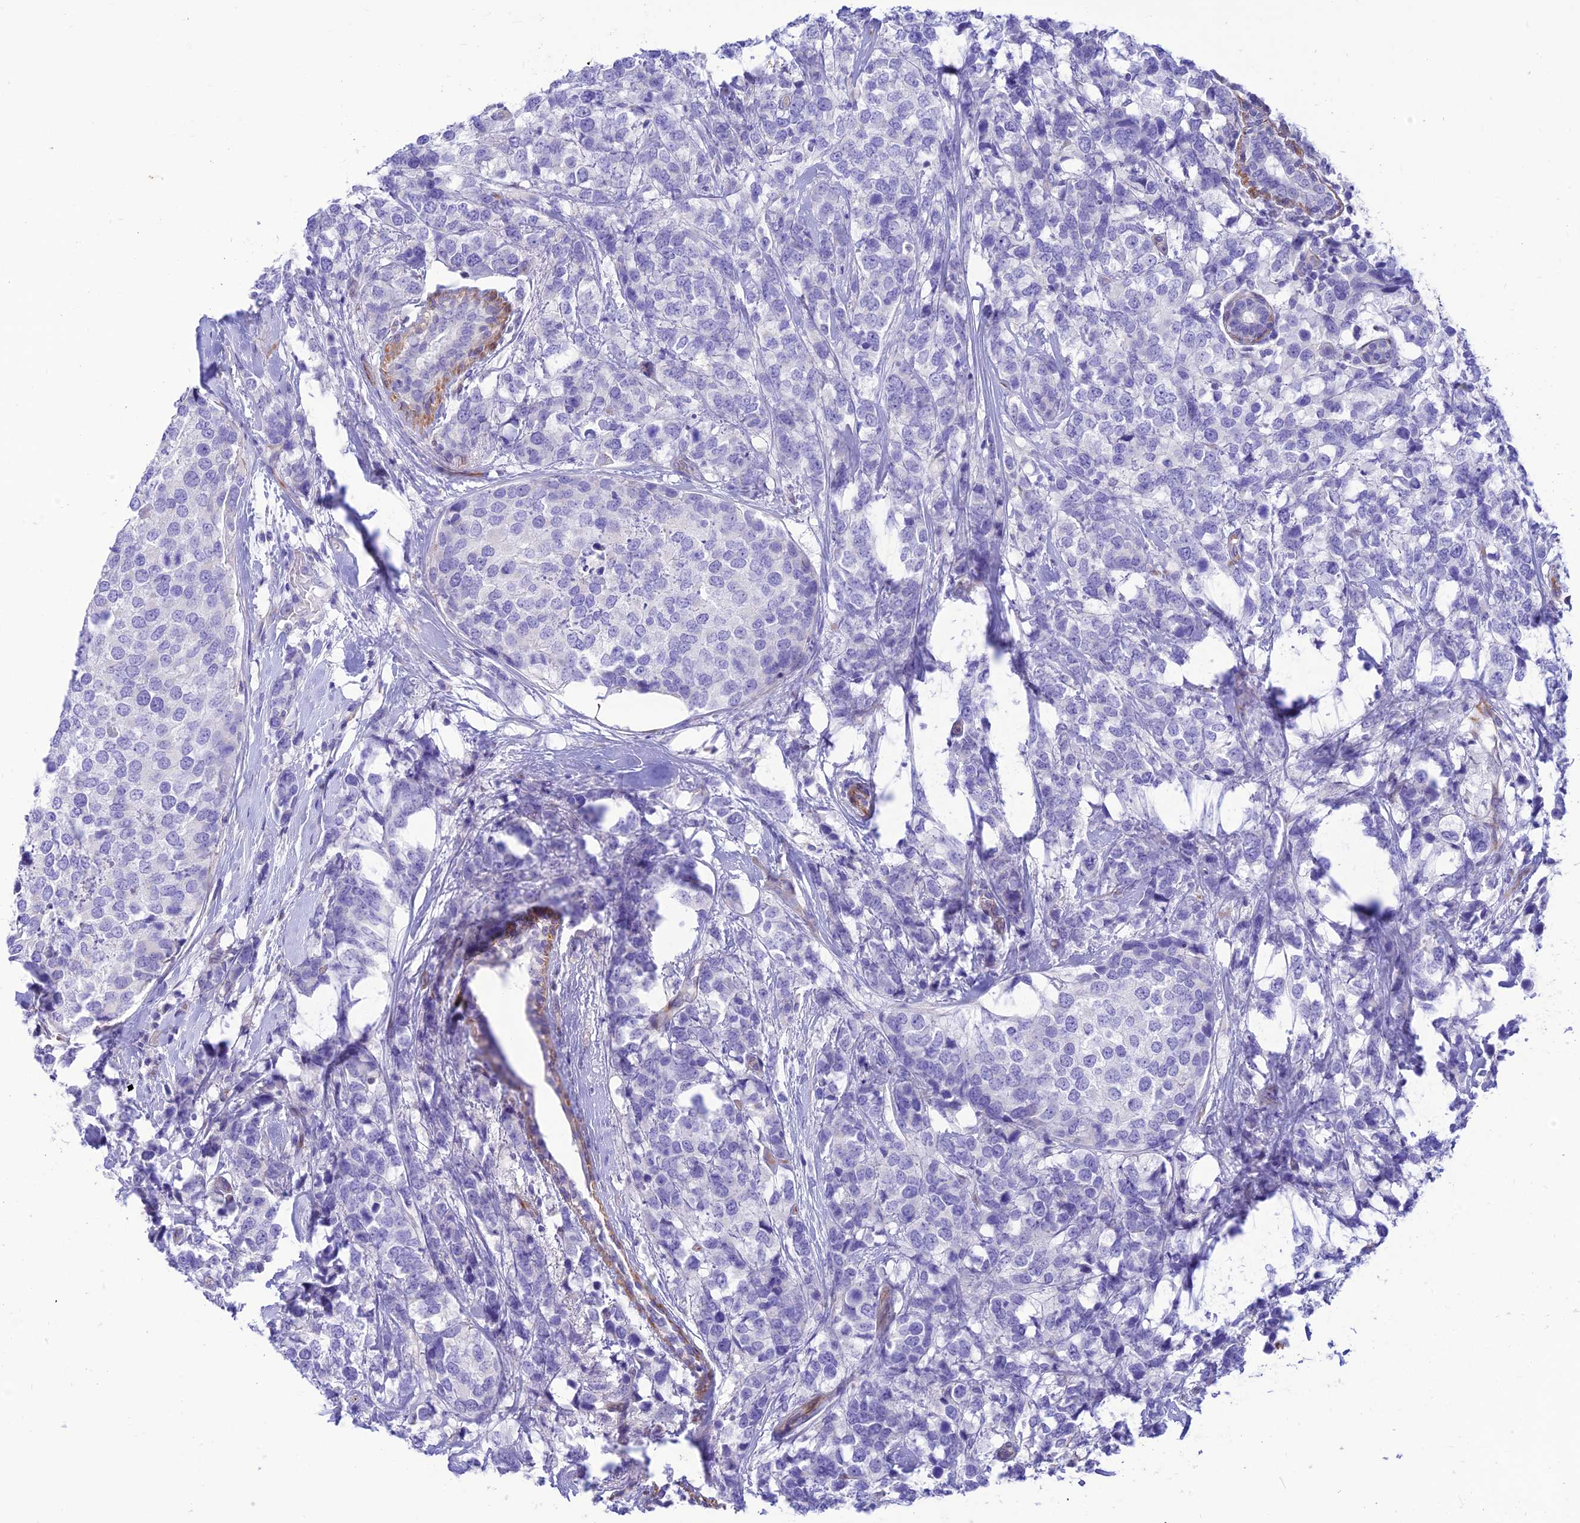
{"staining": {"intensity": "negative", "quantity": "none", "location": "none"}, "tissue": "breast cancer", "cell_type": "Tumor cells", "image_type": "cancer", "snomed": [{"axis": "morphology", "description": "Lobular carcinoma"}, {"axis": "topography", "description": "Breast"}], "caption": "IHC photomicrograph of neoplastic tissue: human breast cancer (lobular carcinoma) stained with DAB (3,3'-diaminobenzidine) shows no significant protein positivity in tumor cells.", "gene": "FAM186B", "patient": {"sex": "female", "age": 59}}